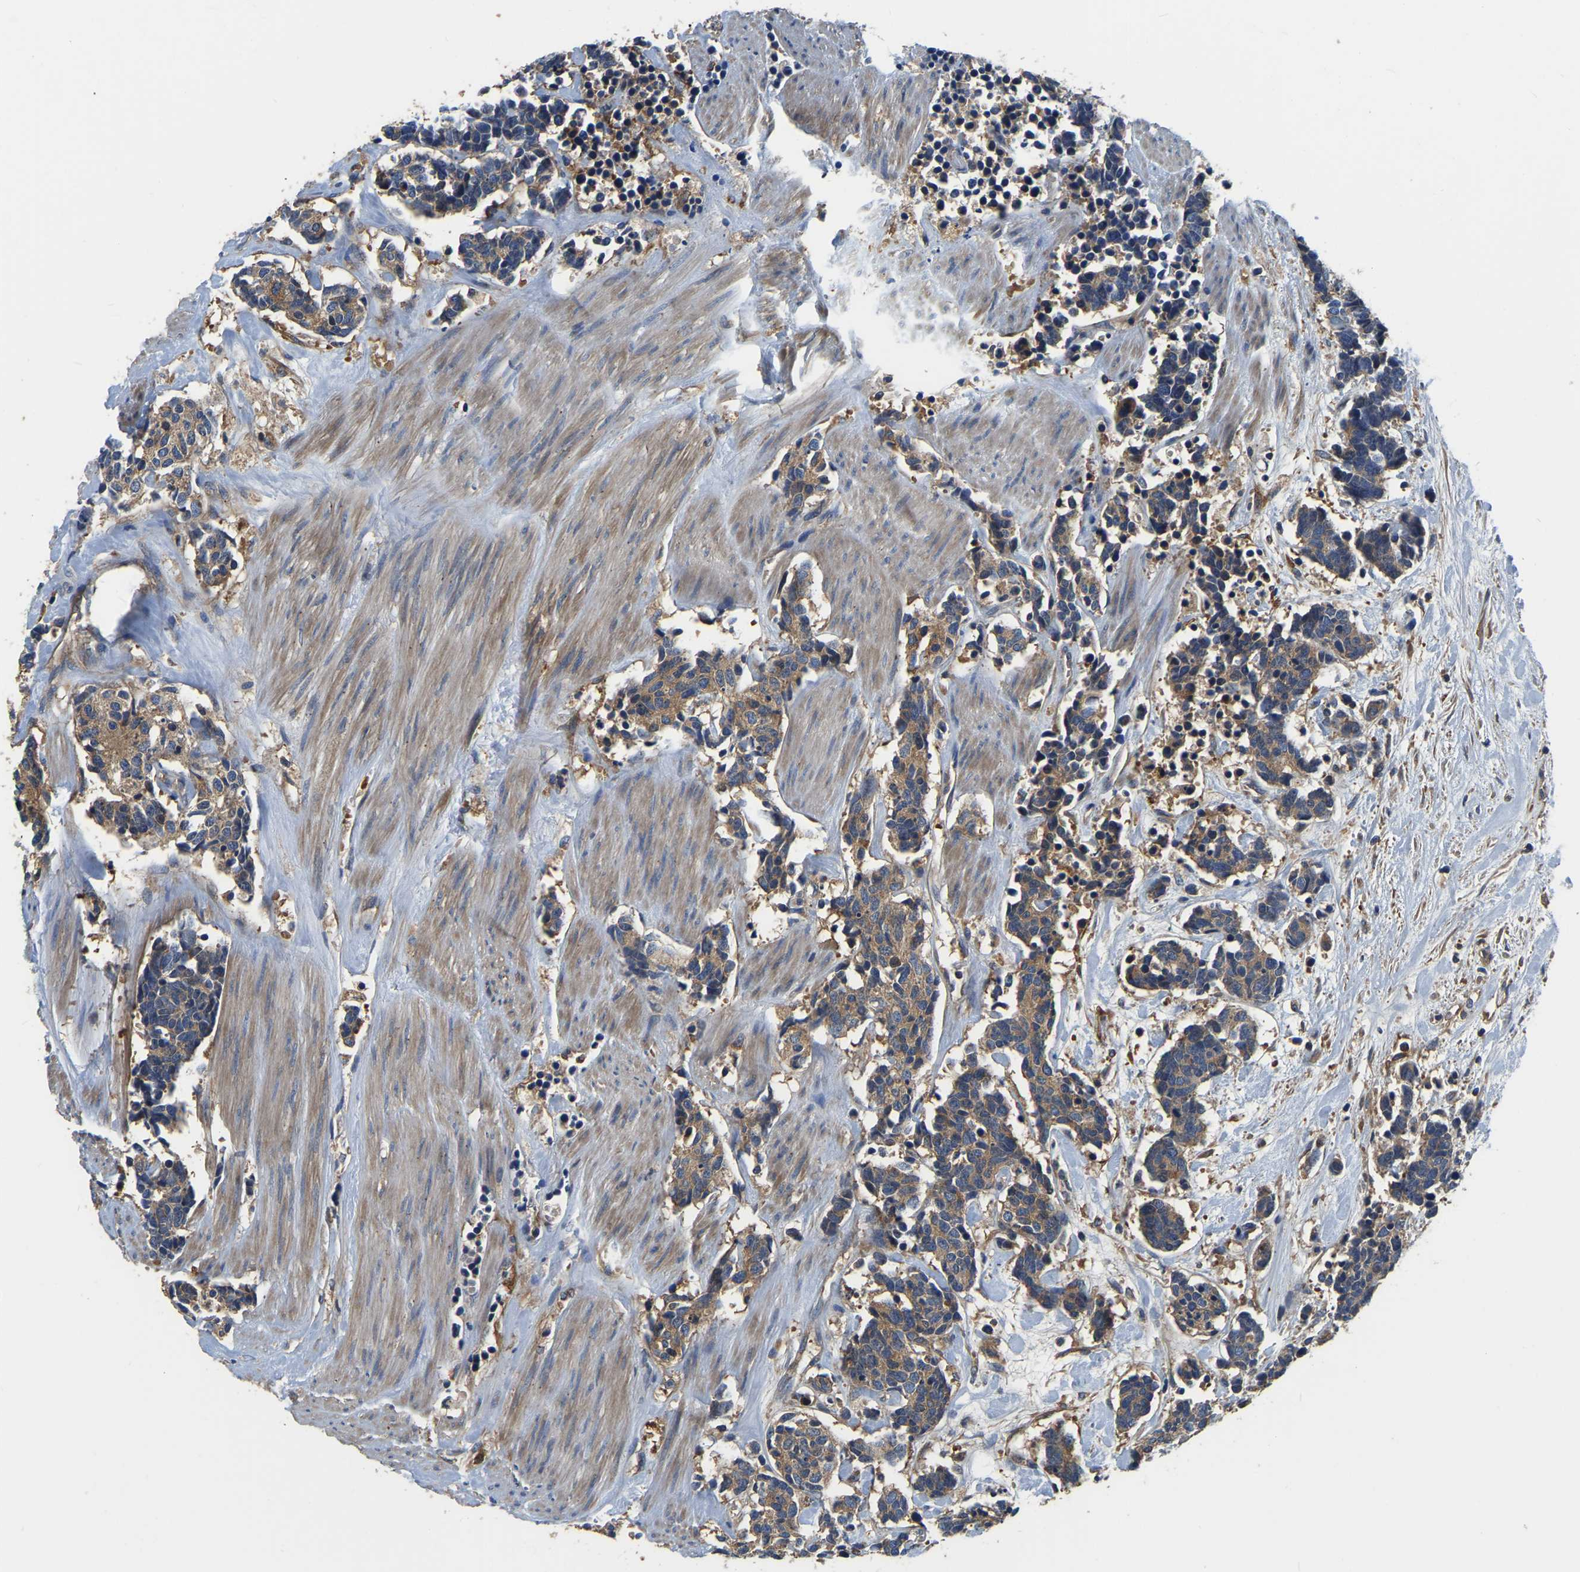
{"staining": {"intensity": "moderate", "quantity": ">75%", "location": "cytoplasmic/membranous"}, "tissue": "carcinoid", "cell_type": "Tumor cells", "image_type": "cancer", "snomed": [{"axis": "morphology", "description": "Carcinoma, NOS"}, {"axis": "morphology", "description": "Carcinoid, malignant, NOS"}, {"axis": "topography", "description": "Urinary bladder"}], "caption": "Tumor cells reveal medium levels of moderate cytoplasmic/membranous positivity in about >75% of cells in carcinoma.", "gene": "GARS1", "patient": {"sex": "male", "age": 57}}